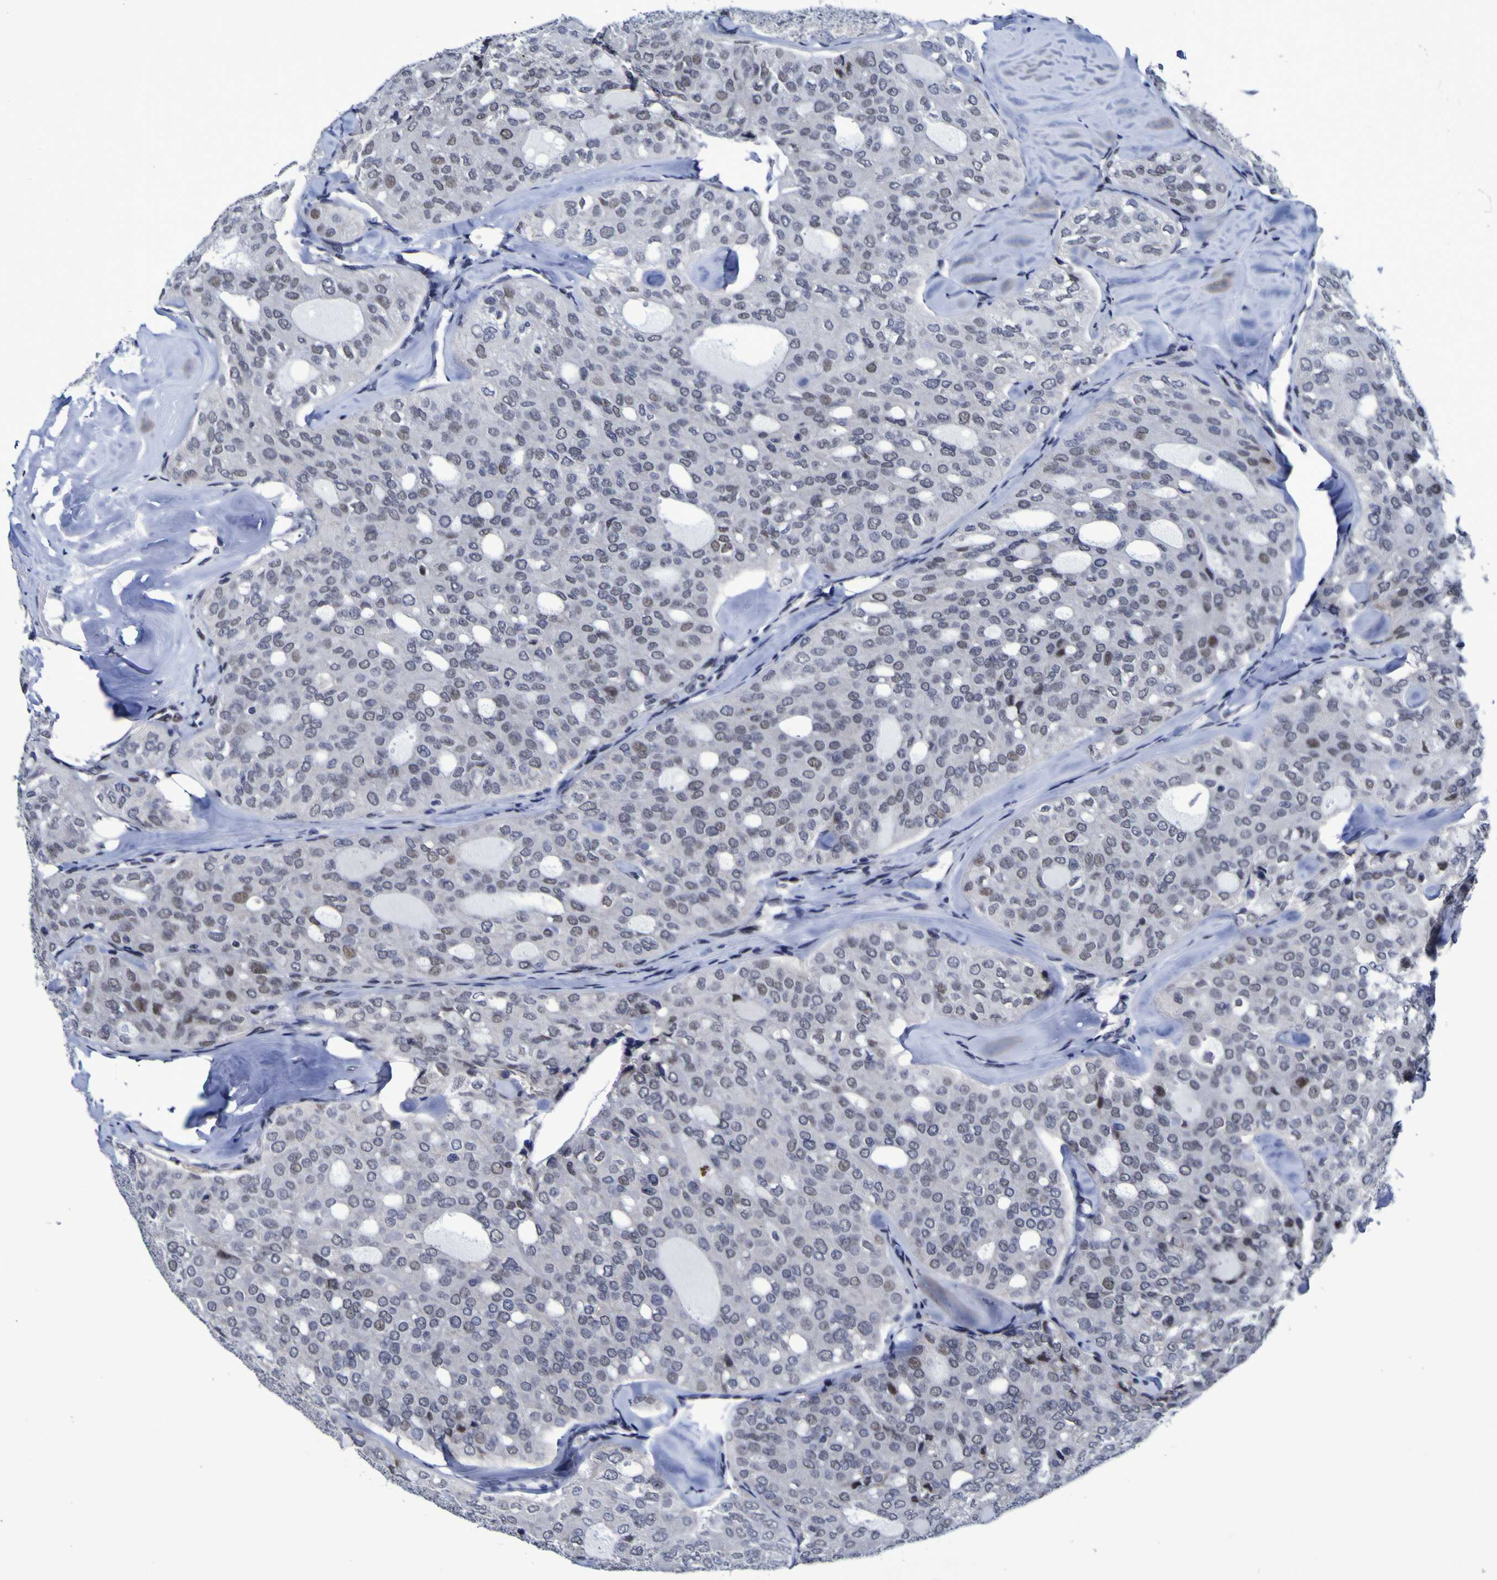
{"staining": {"intensity": "weak", "quantity": "25%-75%", "location": "nuclear"}, "tissue": "thyroid cancer", "cell_type": "Tumor cells", "image_type": "cancer", "snomed": [{"axis": "morphology", "description": "Follicular adenoma carcinoma, NOS"}, {"axis": "topography", "description": "Thyroid gland"}], "caption": "Brown immunohistochemical staining in human thyroid follicular adenoma carcinoma displays weak nuclear staining in about 25%-75% of tumor cells. The staining was performed using DAB (3,3'-diaminobenzidine) to visualize the protein expression in brown, while the nuclei were stained in blue with hematoxylin (Magnification: 20x).", "gene": "MBD3", "patient": {"sex": "male", "age": 75}}